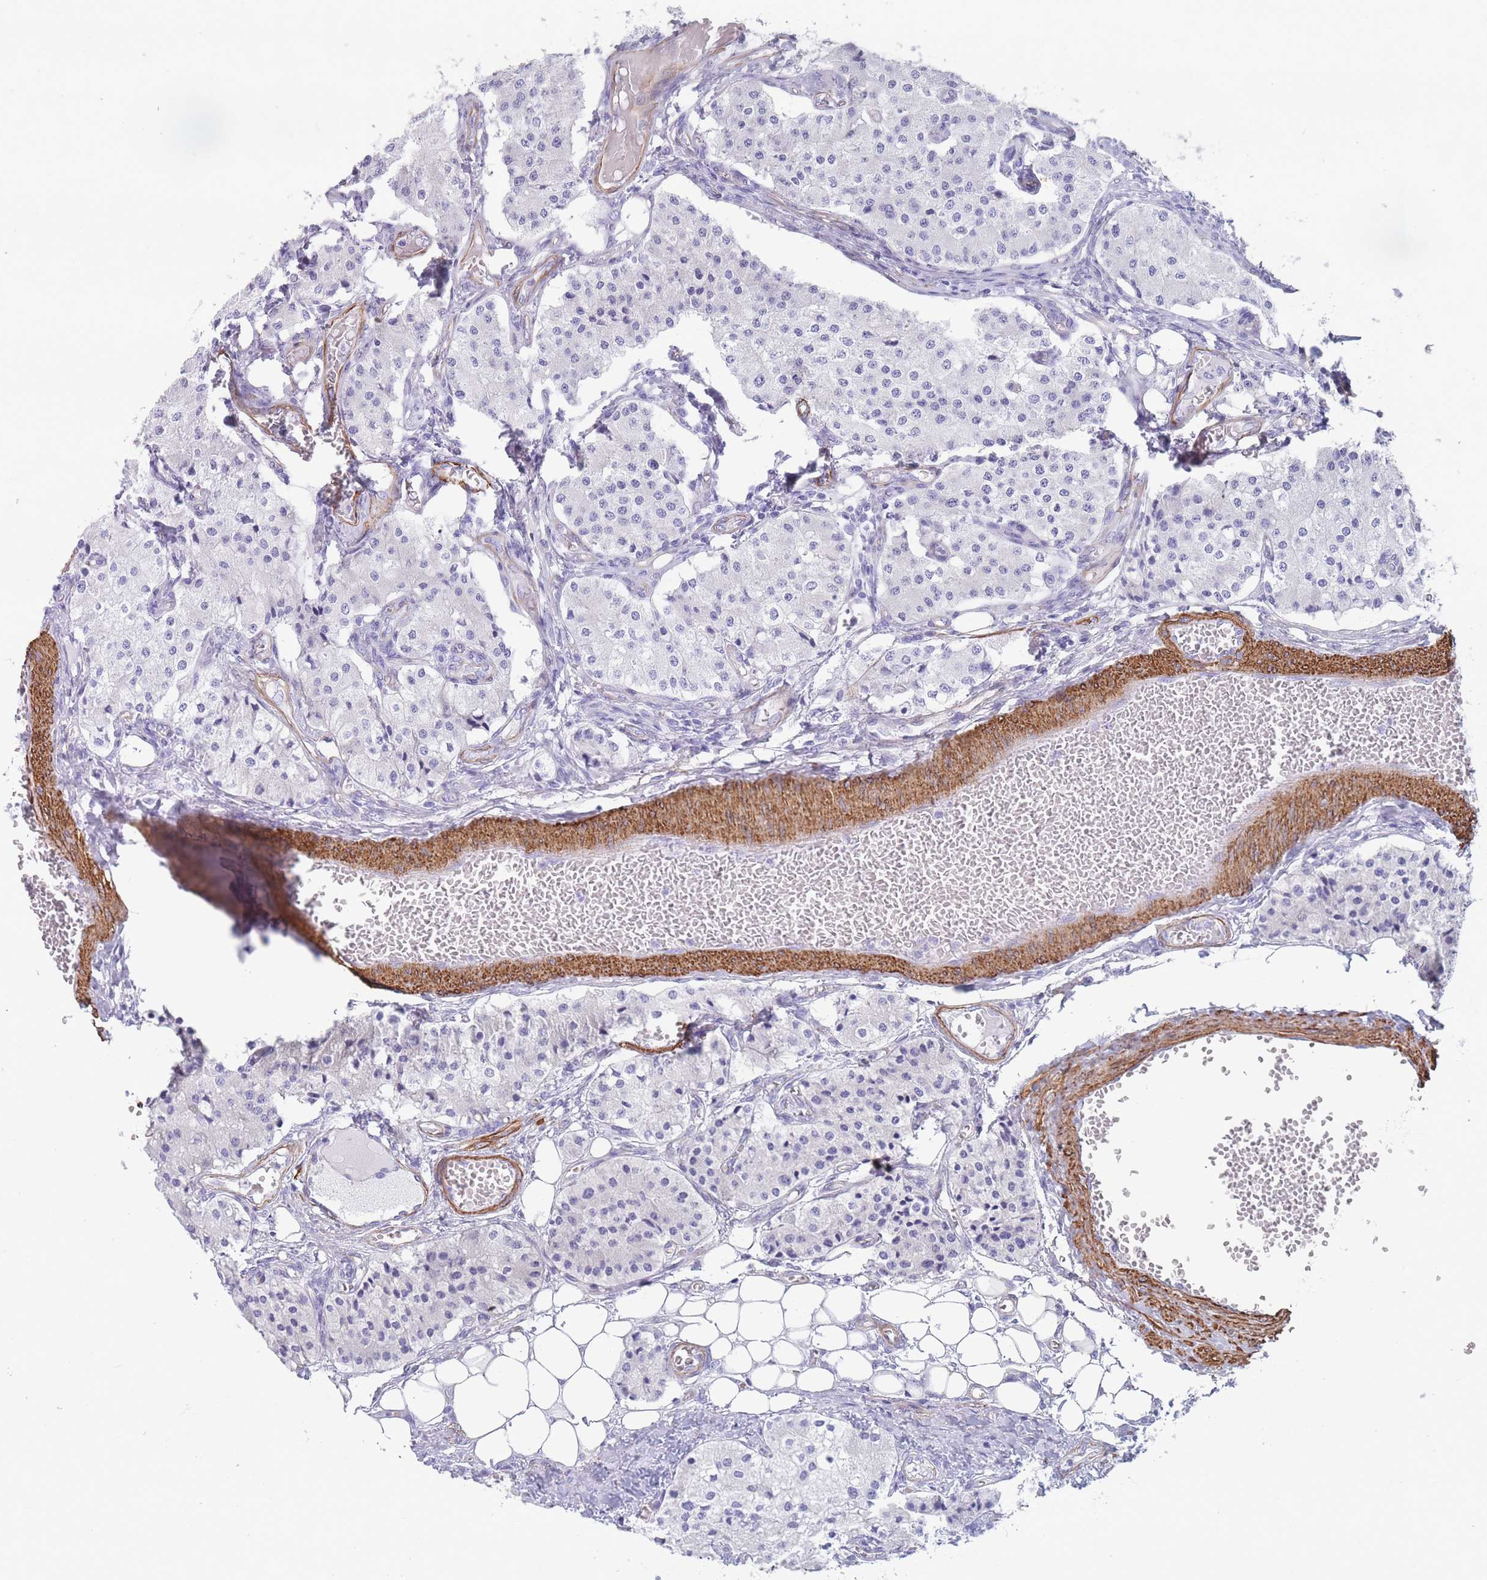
{"staining": {"intensity": "negative", "quantity": "none", "location": "none"}, "tissue": "carcinoid", "cell_type": "Tumor cells", "image_type": "cancer", "snomed": [{"axis": "morphology", "description": "Carcinoid, malignant, NOS"}, {"axis": "topography", "description": "Colon"}], "caption": "Micrograph shows no significant protein staining in tumor cells of carcinoid (malignant).", "gene": "FPGS", "patient": {"sex": "female", "age": 52}}